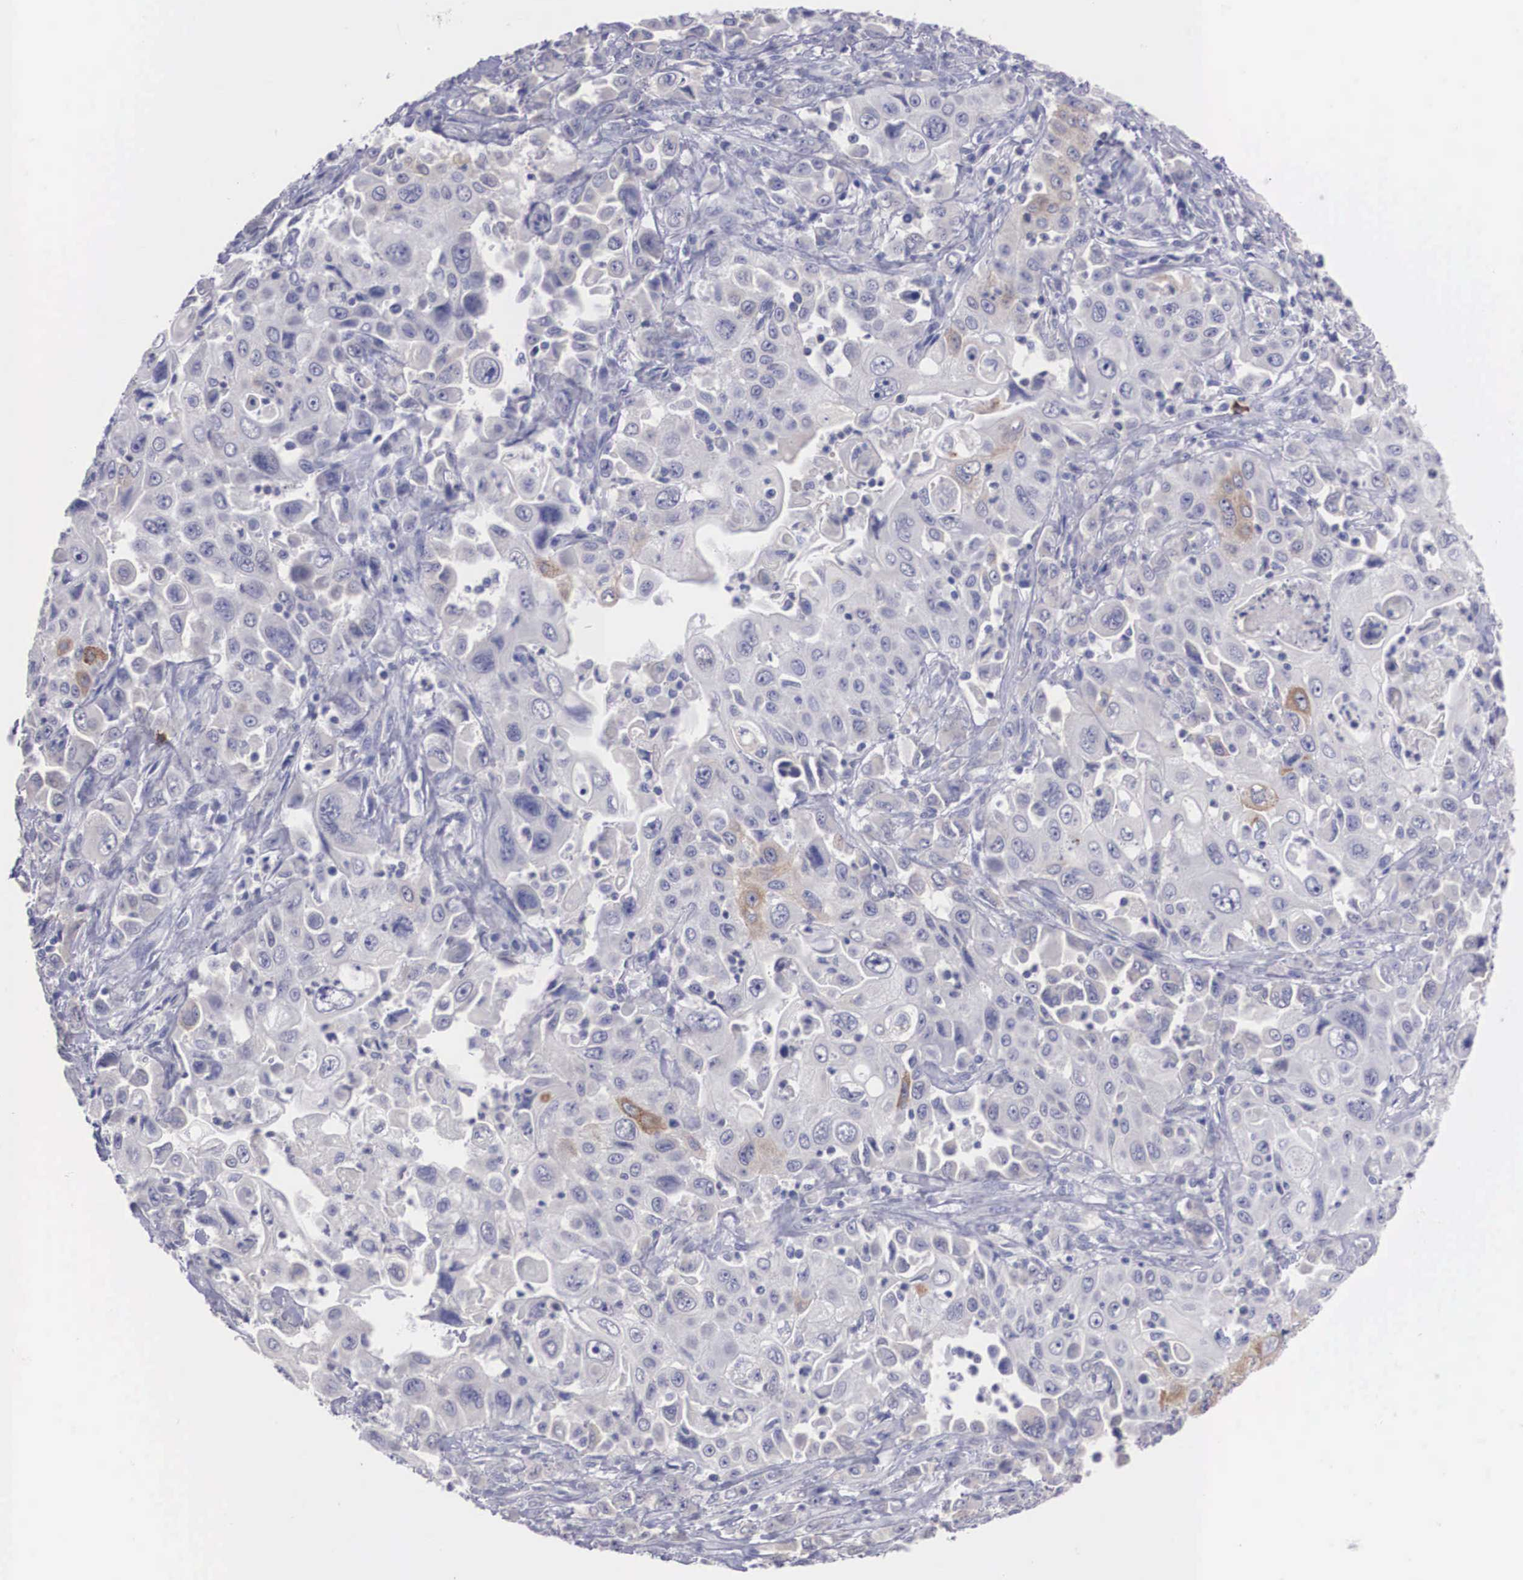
{"staining": {"intensity": "negative", "quantity": "none", "location": "none"}, "tissue": "pancreatic cancer", "cell_type": "Tumor cells", "image_type": "cancer", "snomed": [{"axis": "morphology", "description": "Adenocarcinoma, NOS"}, {"axis": "topography", "description": "Pancreas"}], "caption": "Image shows no significant protein expression in tumor cells of adenocarcinoma (pancreatic). (Immunohistochemistry (ihc), brightfield microscopy, high magnification).", "gene": "REPS2", "patient": {"sex": "male", "age": 70}}